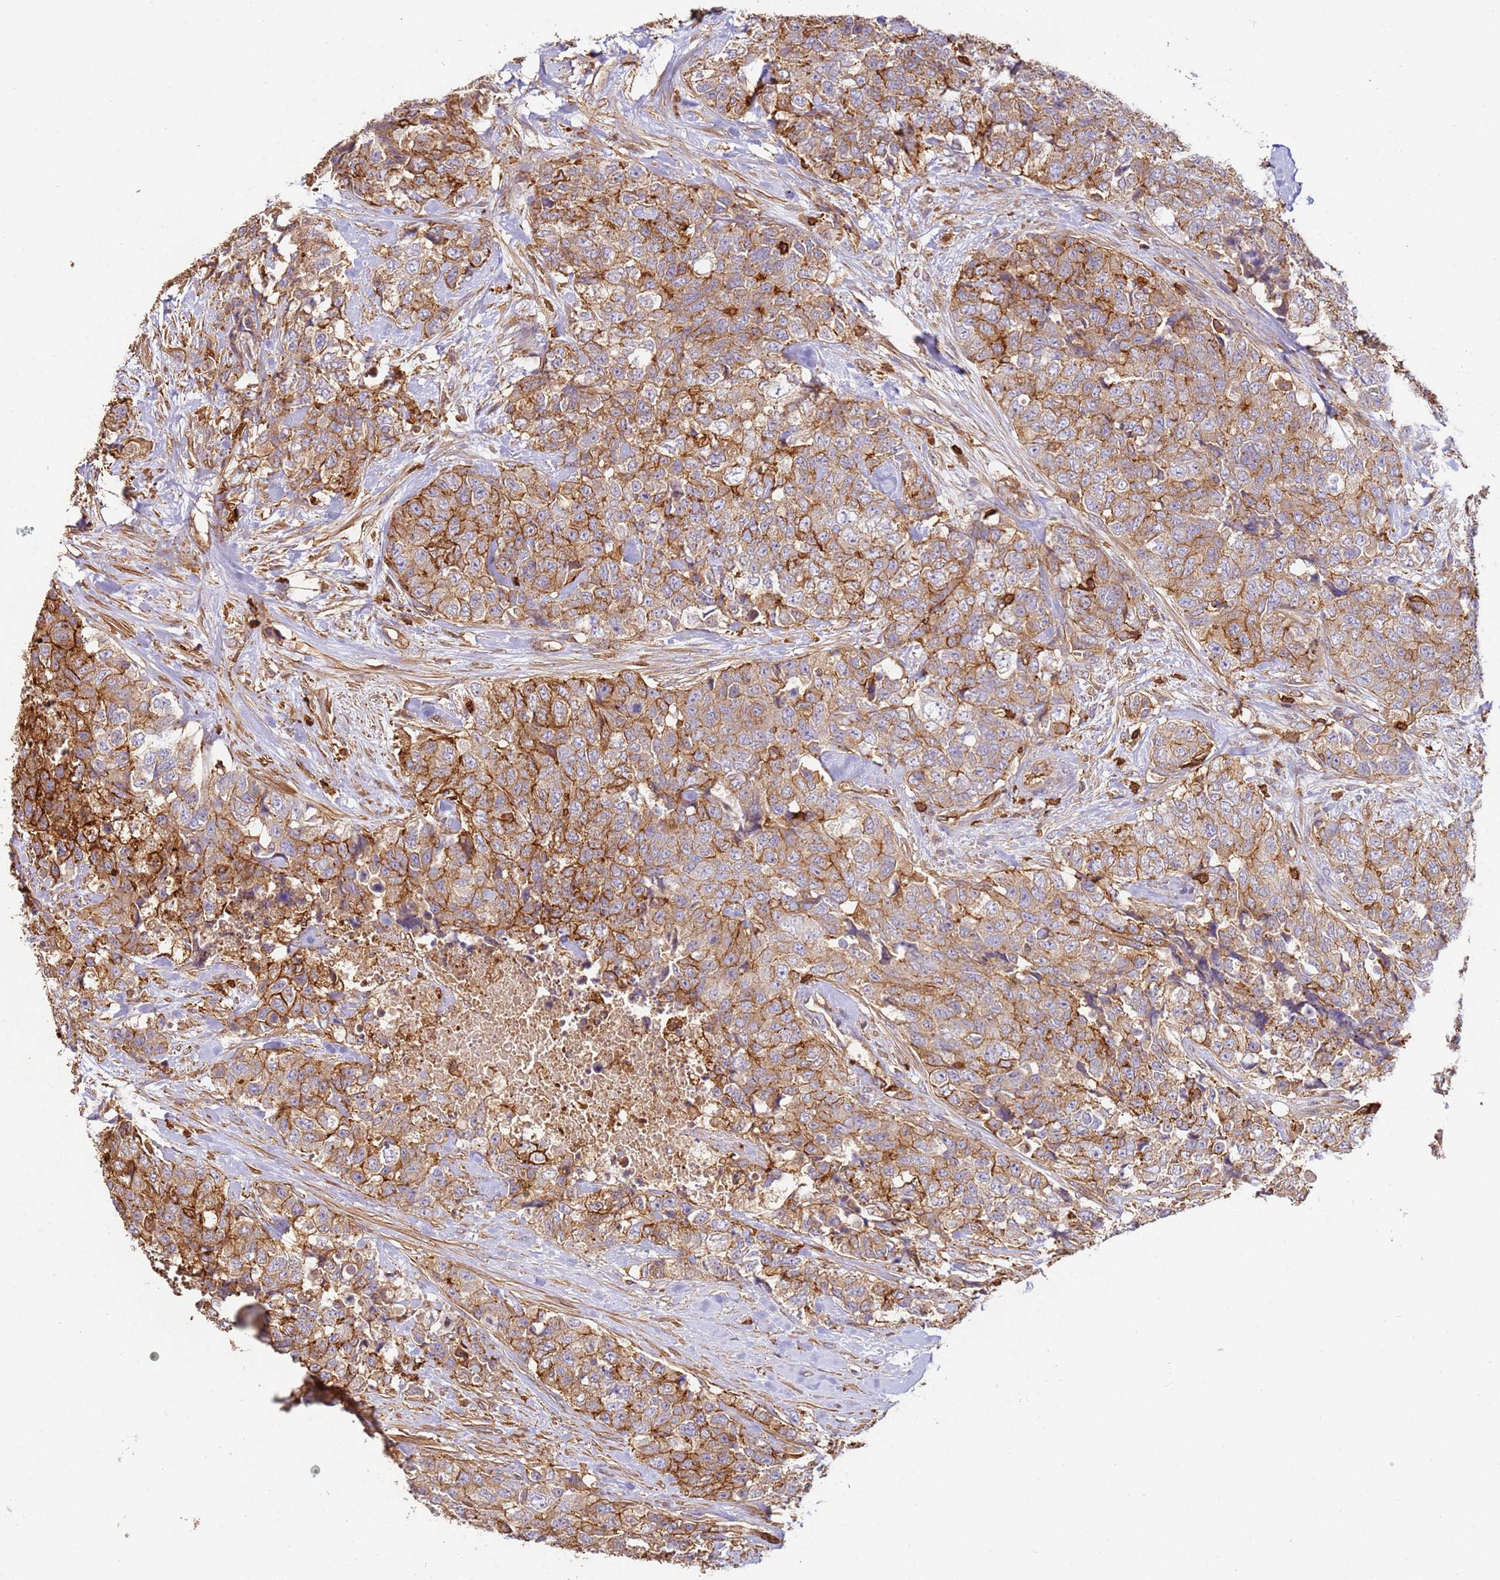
{"staining": {"intensity": "moderate", "quantity": ">75%", "location": "cytoplasmic/membranous"}, "tissue": "urothelial cancer", "cell_type": "Tumor cells", "image_type": "cancer", "snomed": [{"axis": "morphology", "description": "Urothelial carcinoma, High grade"}, {"axis": "topography", "description": "Urinary bladder"}], "caption": "A photomicrograph of urothelial cancer stained for a protein demonstrates moderate cytoplasmic/membranous brown staining in tumor cells. Nuclei are stained in blue.", "gene": "OR6P1", "patient": {"sex": "female", "age": 78}}